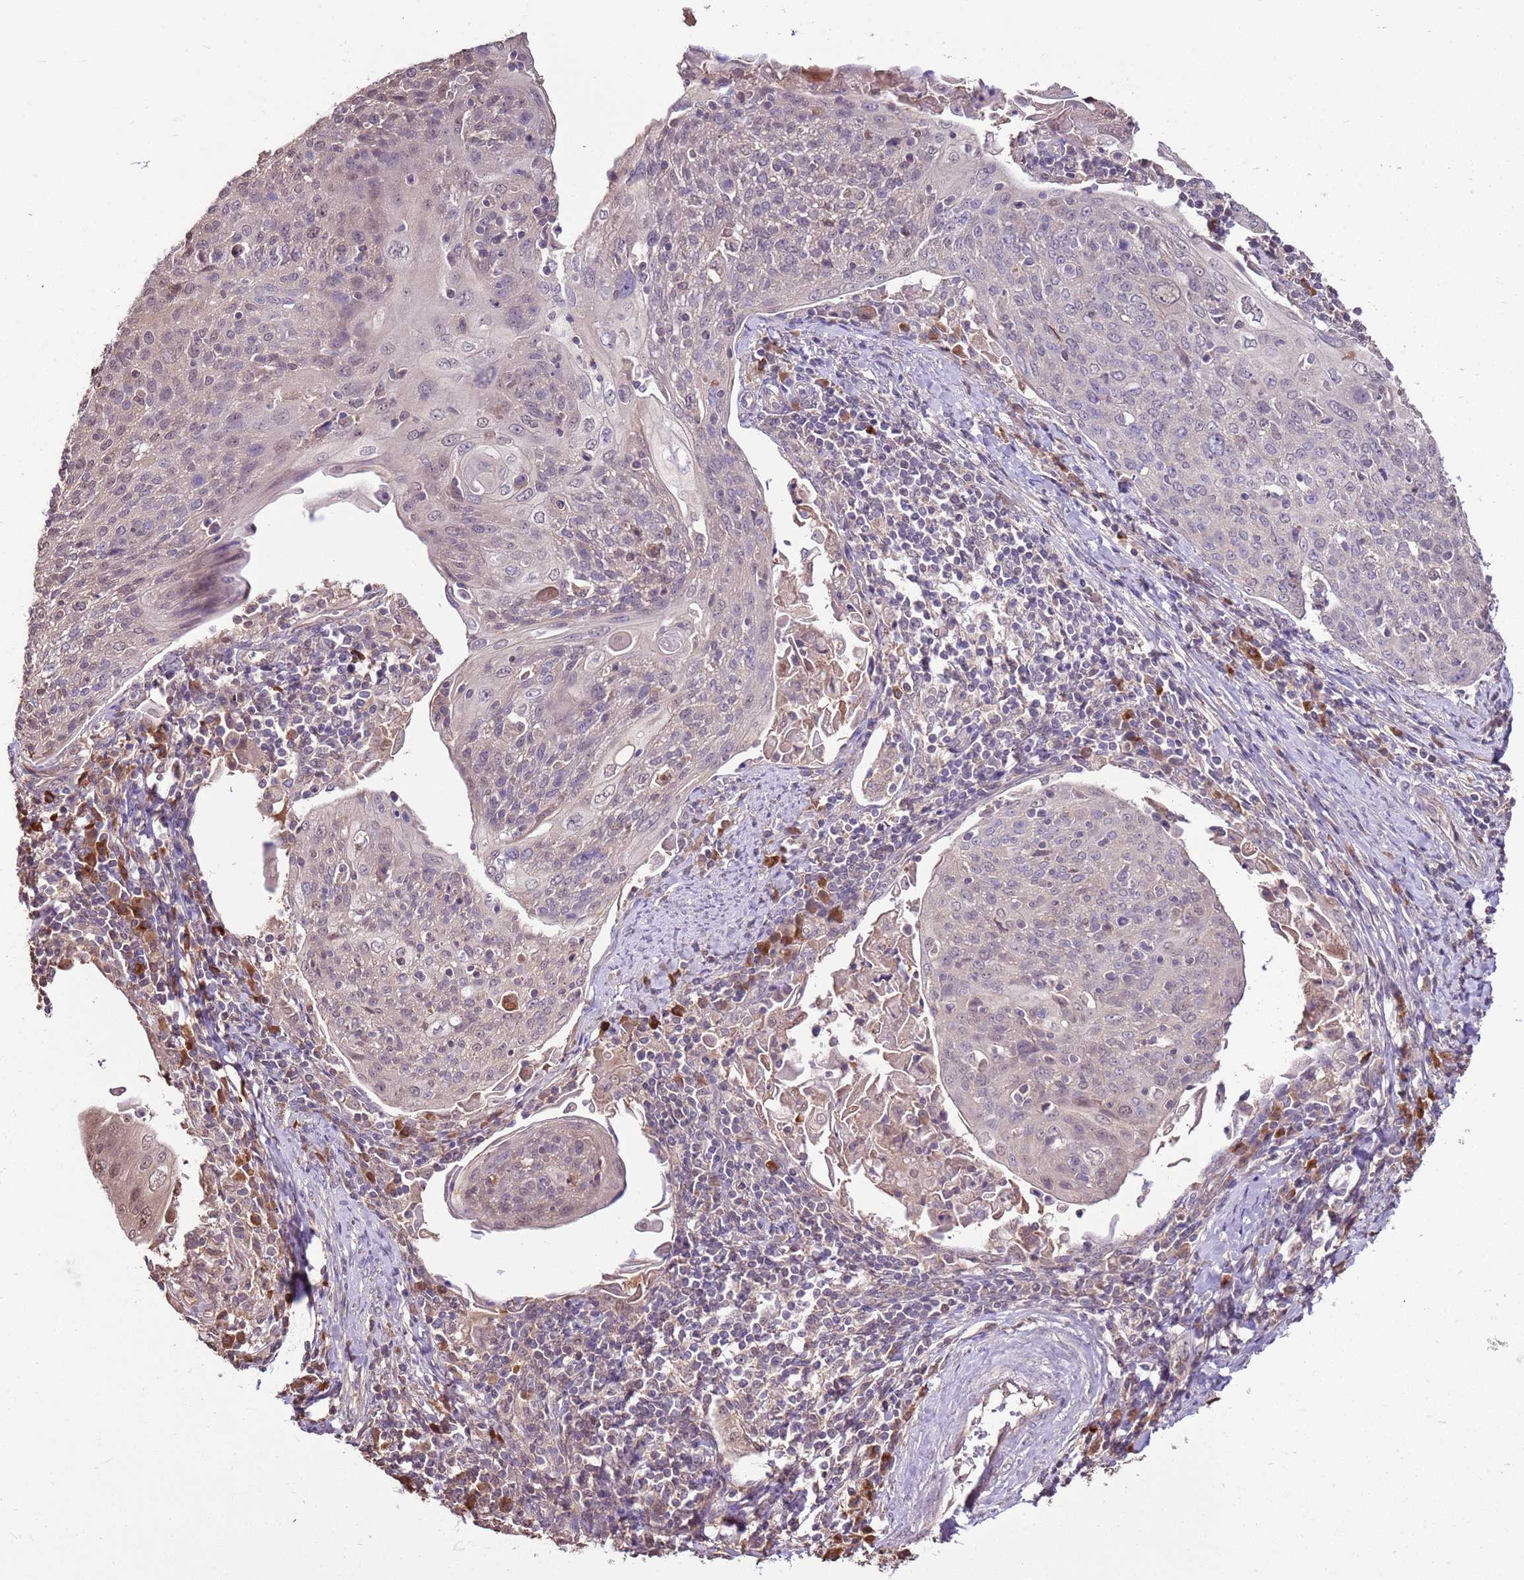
{"staining": {"intensity": "negative", "quantity": "none", "location": "none"}, "tissue": "cervical cancer", "cell_type": "Tumor cells", "image_type": "cancer", "snomed": [{"axis": "morphology", "description": "Squamous cell carcinoma, NOS"}, {"axis": "topography", "description": "Cervix"}], "caption": "Protein analysis of cervical squamous cell carcinoma exhibits no significant positivity in tumor cells. (DAB IHC visualized using brightfield microscopy, high magnification).", "gene": "BBS5", "patient": {"sex": "female", "age": 67}}